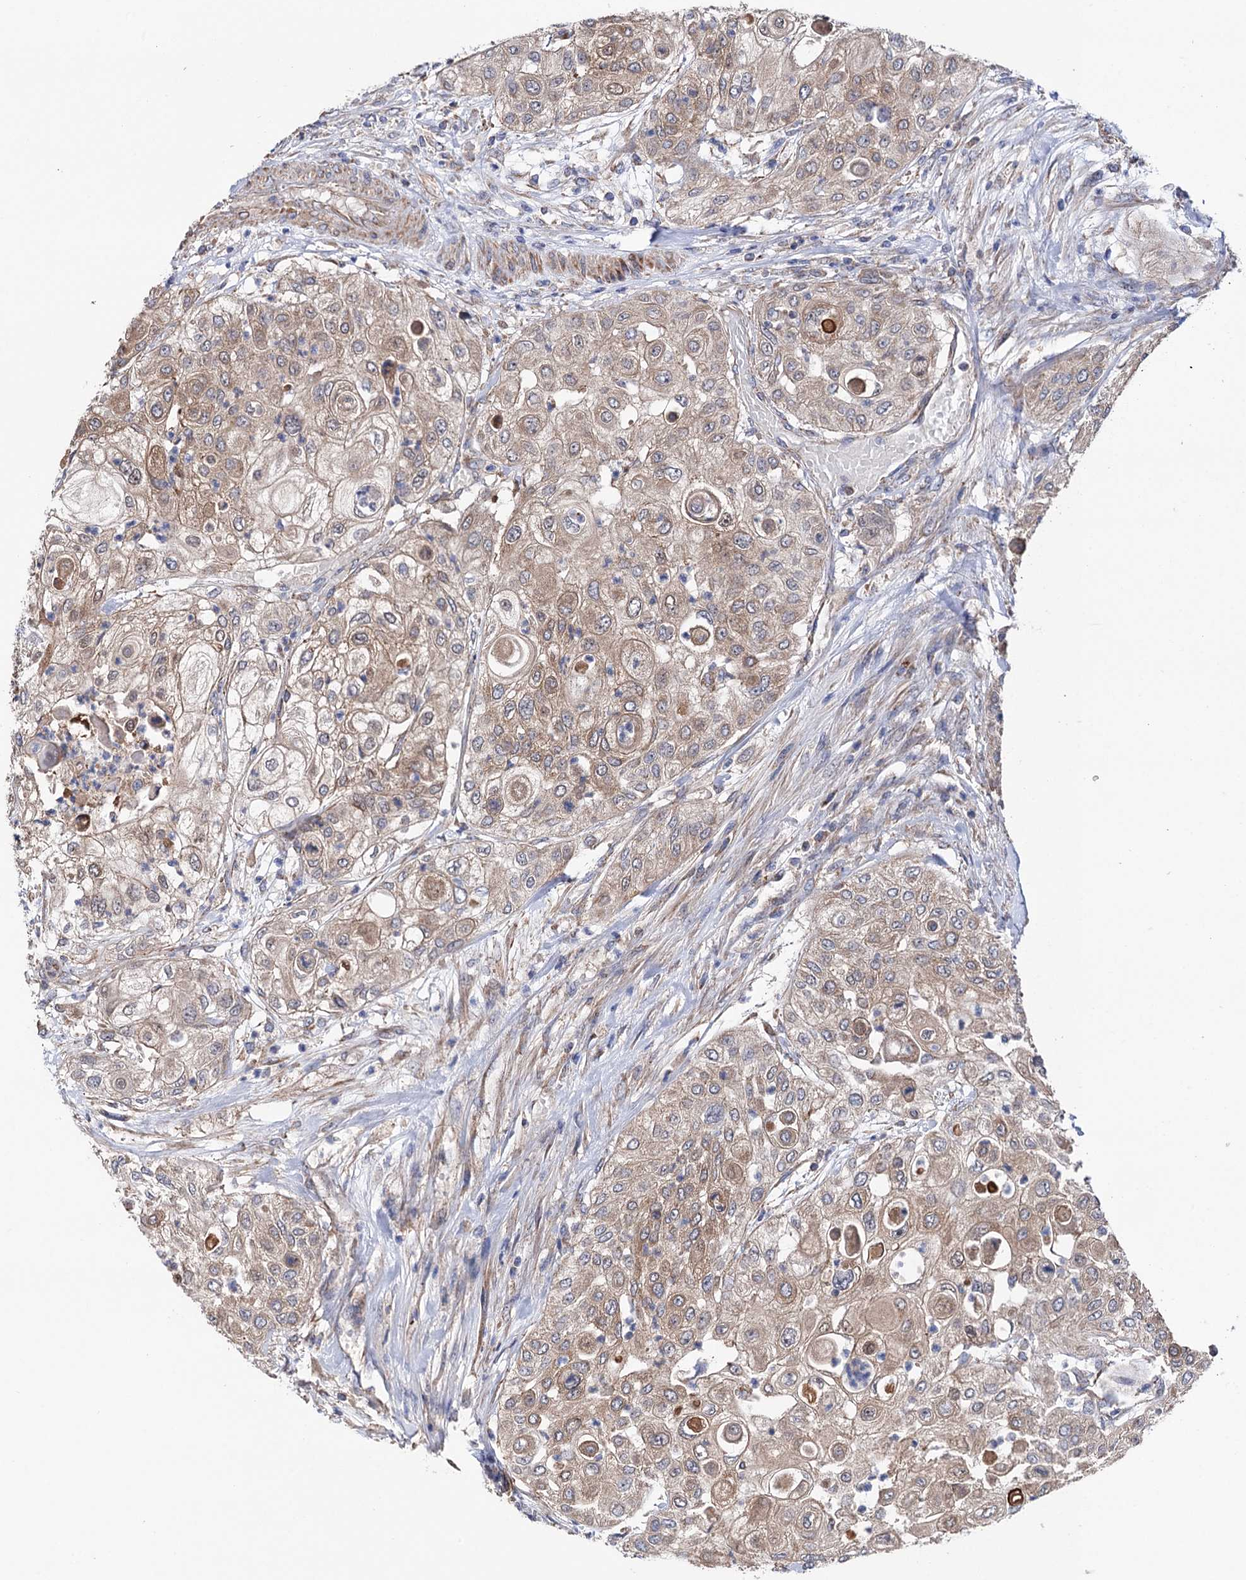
{"staining": {"intensity": "weak", "quantity": "25%-75%", "location": "cytoplasmic/membranous"}, "tissue": "urothelial cancer", "cell_type": "Tumor cells", "image_type": "cancer", "snomed": [{"axis": "morphology", "description": "Urothelial carcinoma, High grade"}, {"axis": "topography", "description": "Urinary bladder"}], "caption": "Tumor cells demonstrate weak cytoplasmic/membranous staining in approximately 25%-75% of cells in urothelial cancer.", "gene": "SUCLA2", "patient": {"sex": "female", "age": 79}}